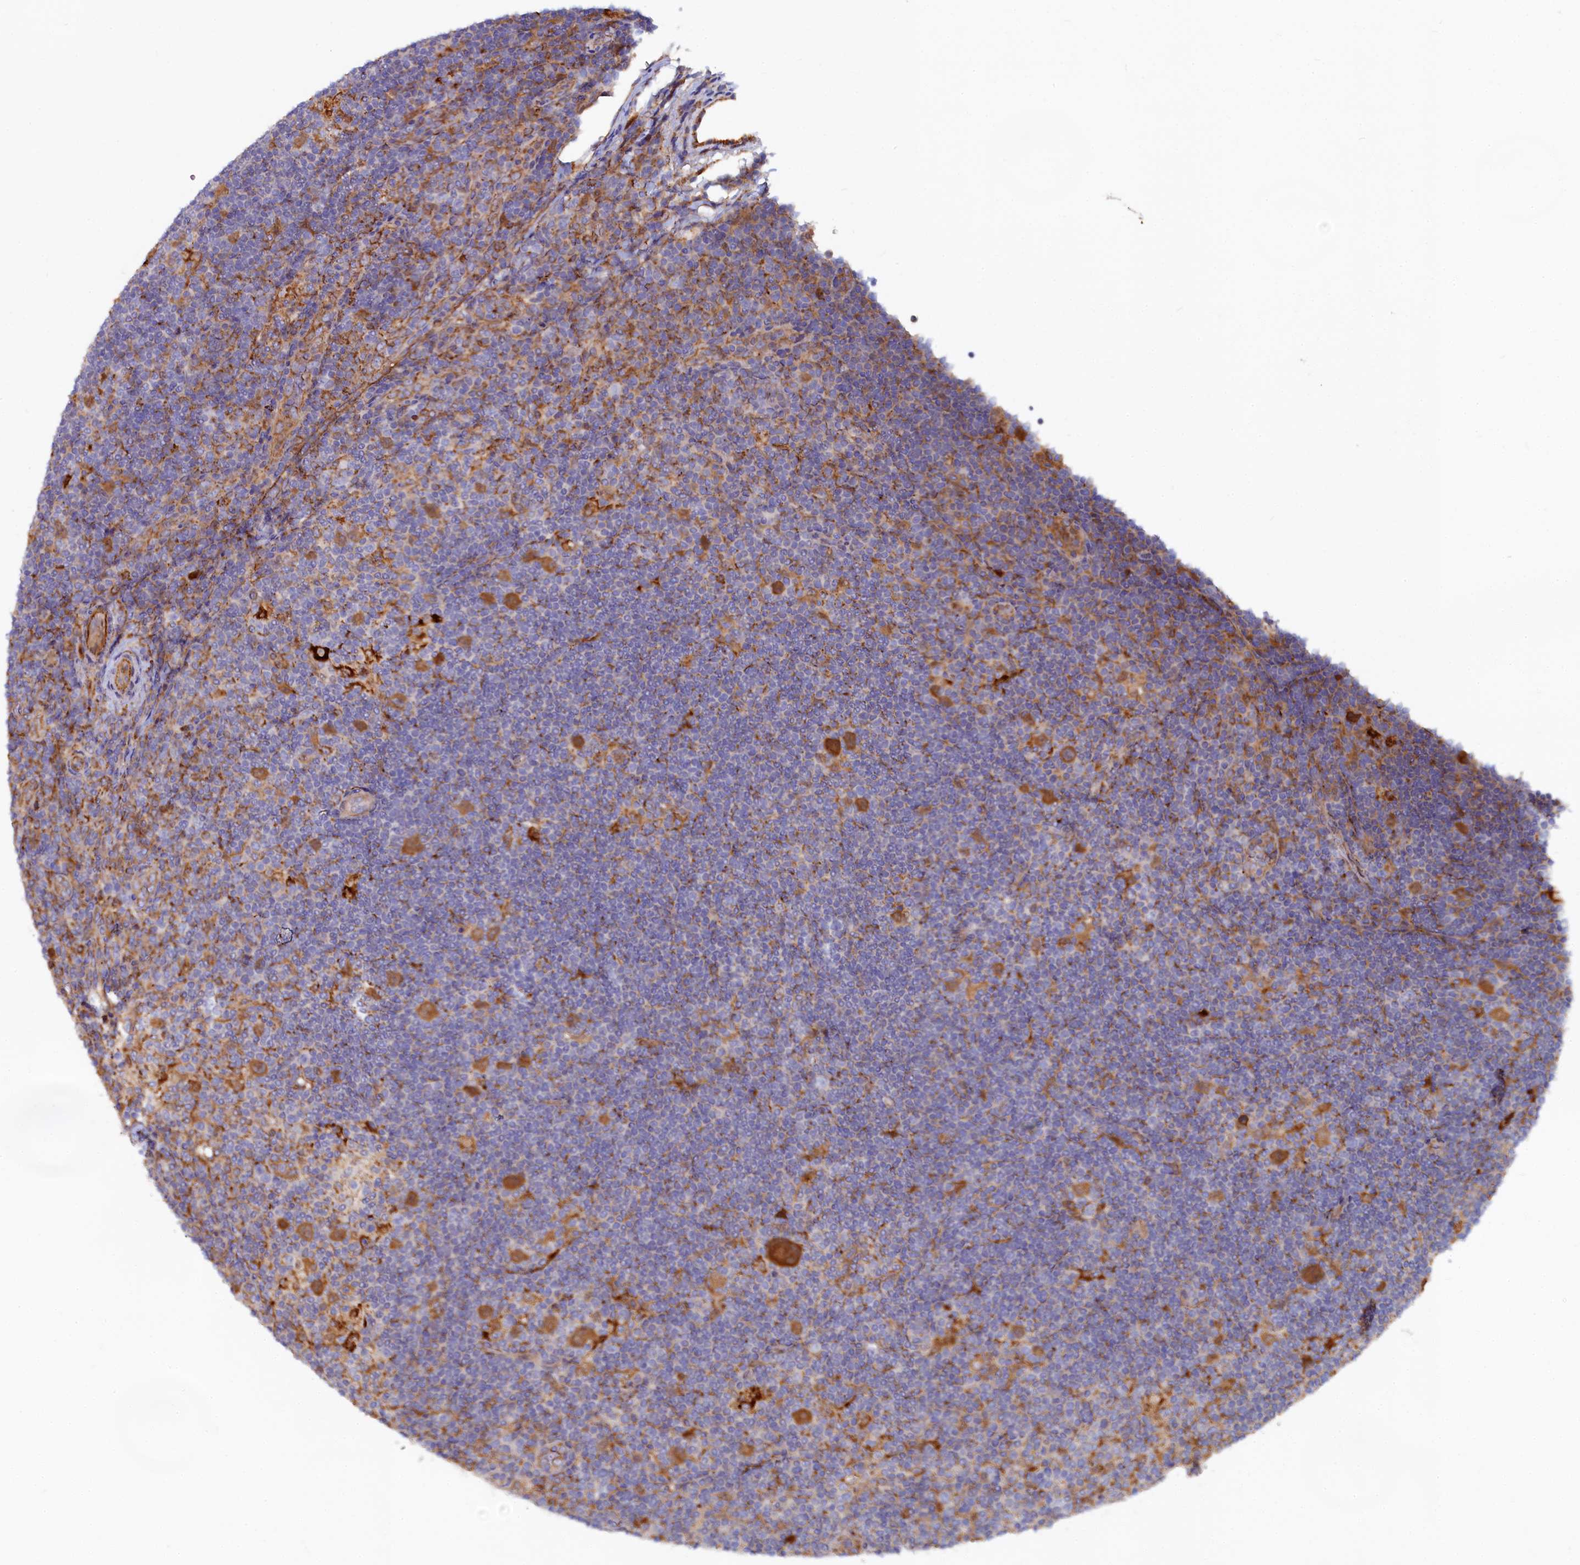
{"staining": {"intensity": "strong", "quantity": ">75%", "location": "cytoplasmic/membranous"}, "tissue": "lymphoma", "cell_type": "Tumor cells", "image_type": "cancer", "snomed": [{"axis": "morphology", "description": "Hodgkin's disease, NOS"}, {"axis": "topography", "description": "Lymph node"}], "caption": "DAB immunohistochemical staining of lymphoma shows strong cytoplasmic/membranous protein positivity in approximately >75% of tumor cells. (DAB = brown stain, brightfield microscopy at high magnification).", "gene": "ASTE1", "patient": {"sex": "female", "age": 57}}